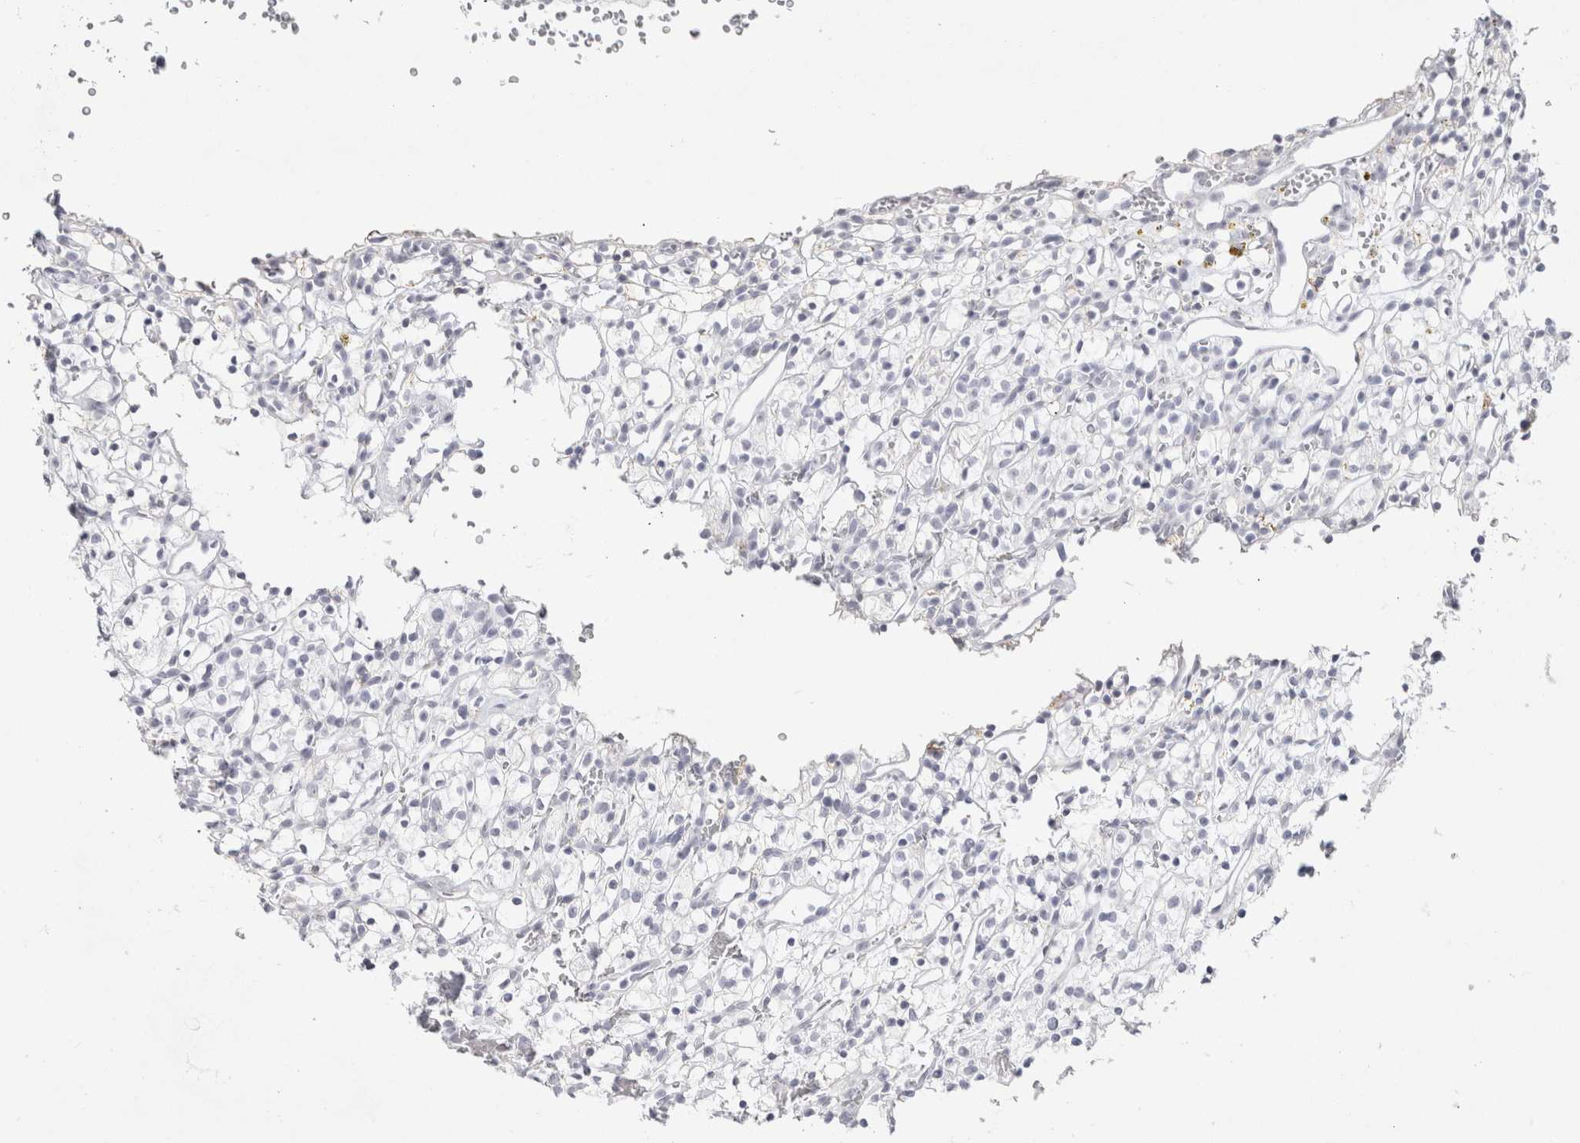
{"staining": {"intensity": "negative", "quantity": "none", "location": "none"}, "tissue": "renal cancer", "cell_type": "Tumor cells", "image_type": "cancer", "snomed": [{"axis": "morphology", "description": "Adenocarcinoma, NOS"}, {"axis": "topography", "description": "Kidney"}], "caption": "Adenocarcinoma (renal) was stained to show a protein in brown. There is no significant positivity in tumor cells.", "gene": "GARIN1A", "patient": {"sex": "female", "age": 57}}